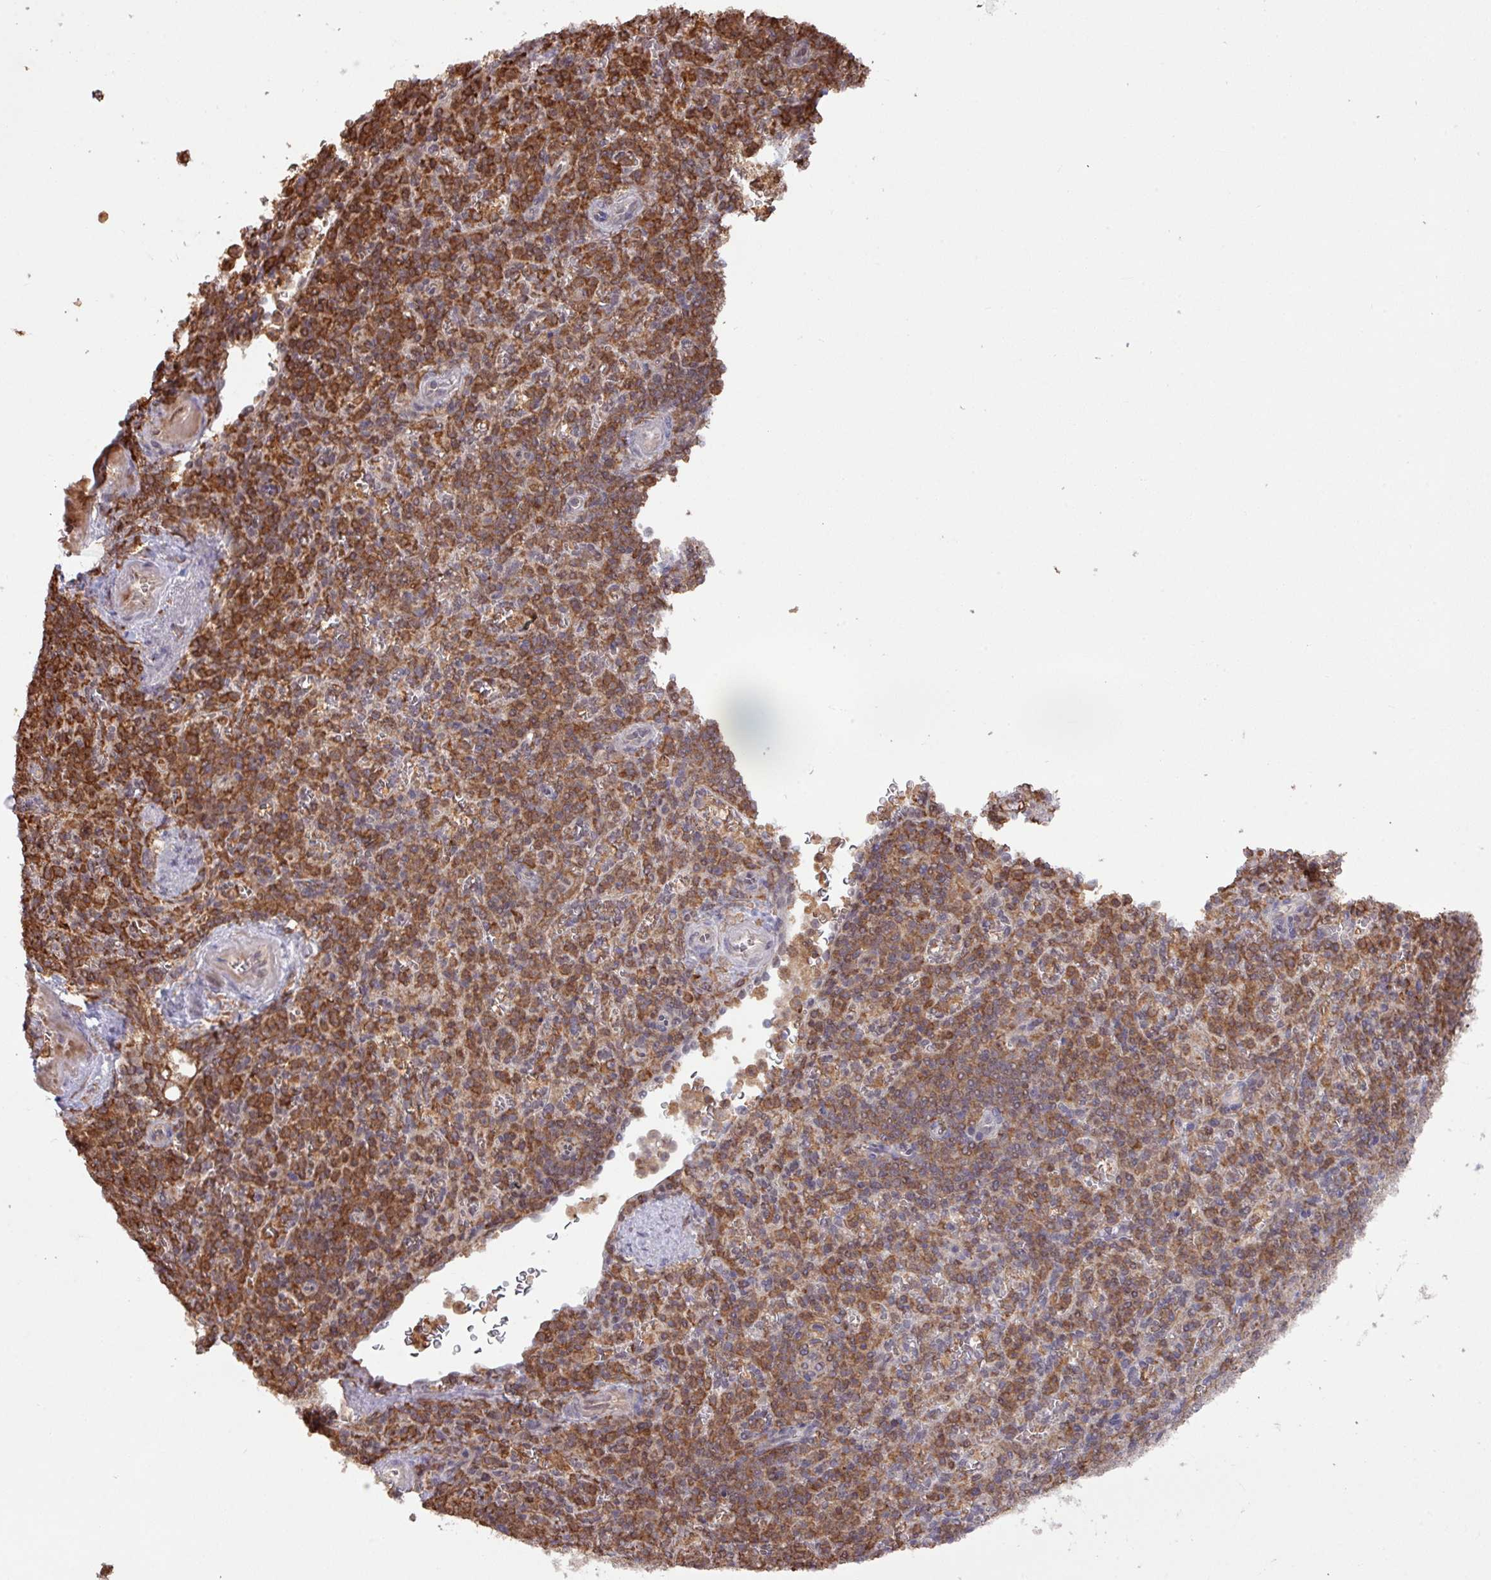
{"staining": {"intensity": "strong", "quantity": ">75%", "location": "cytoplasmic/membranous"}, "tissue": "spleen", "cell_type": "Cells in red pulp", "image_type": "normal", "snomed": [{"axis": "morphology", "description": "Normal tissue, NOS"}, {"axis": "topography", "description": "Spleen"}], "caption": "This is a histology image of IHC staining of unremarkable spleen, which shows strong staining in the cytoplasmic/membranous of cells in red pulp.", "gene": "GON7", "patient": {"sex": "female", "age": 74}}